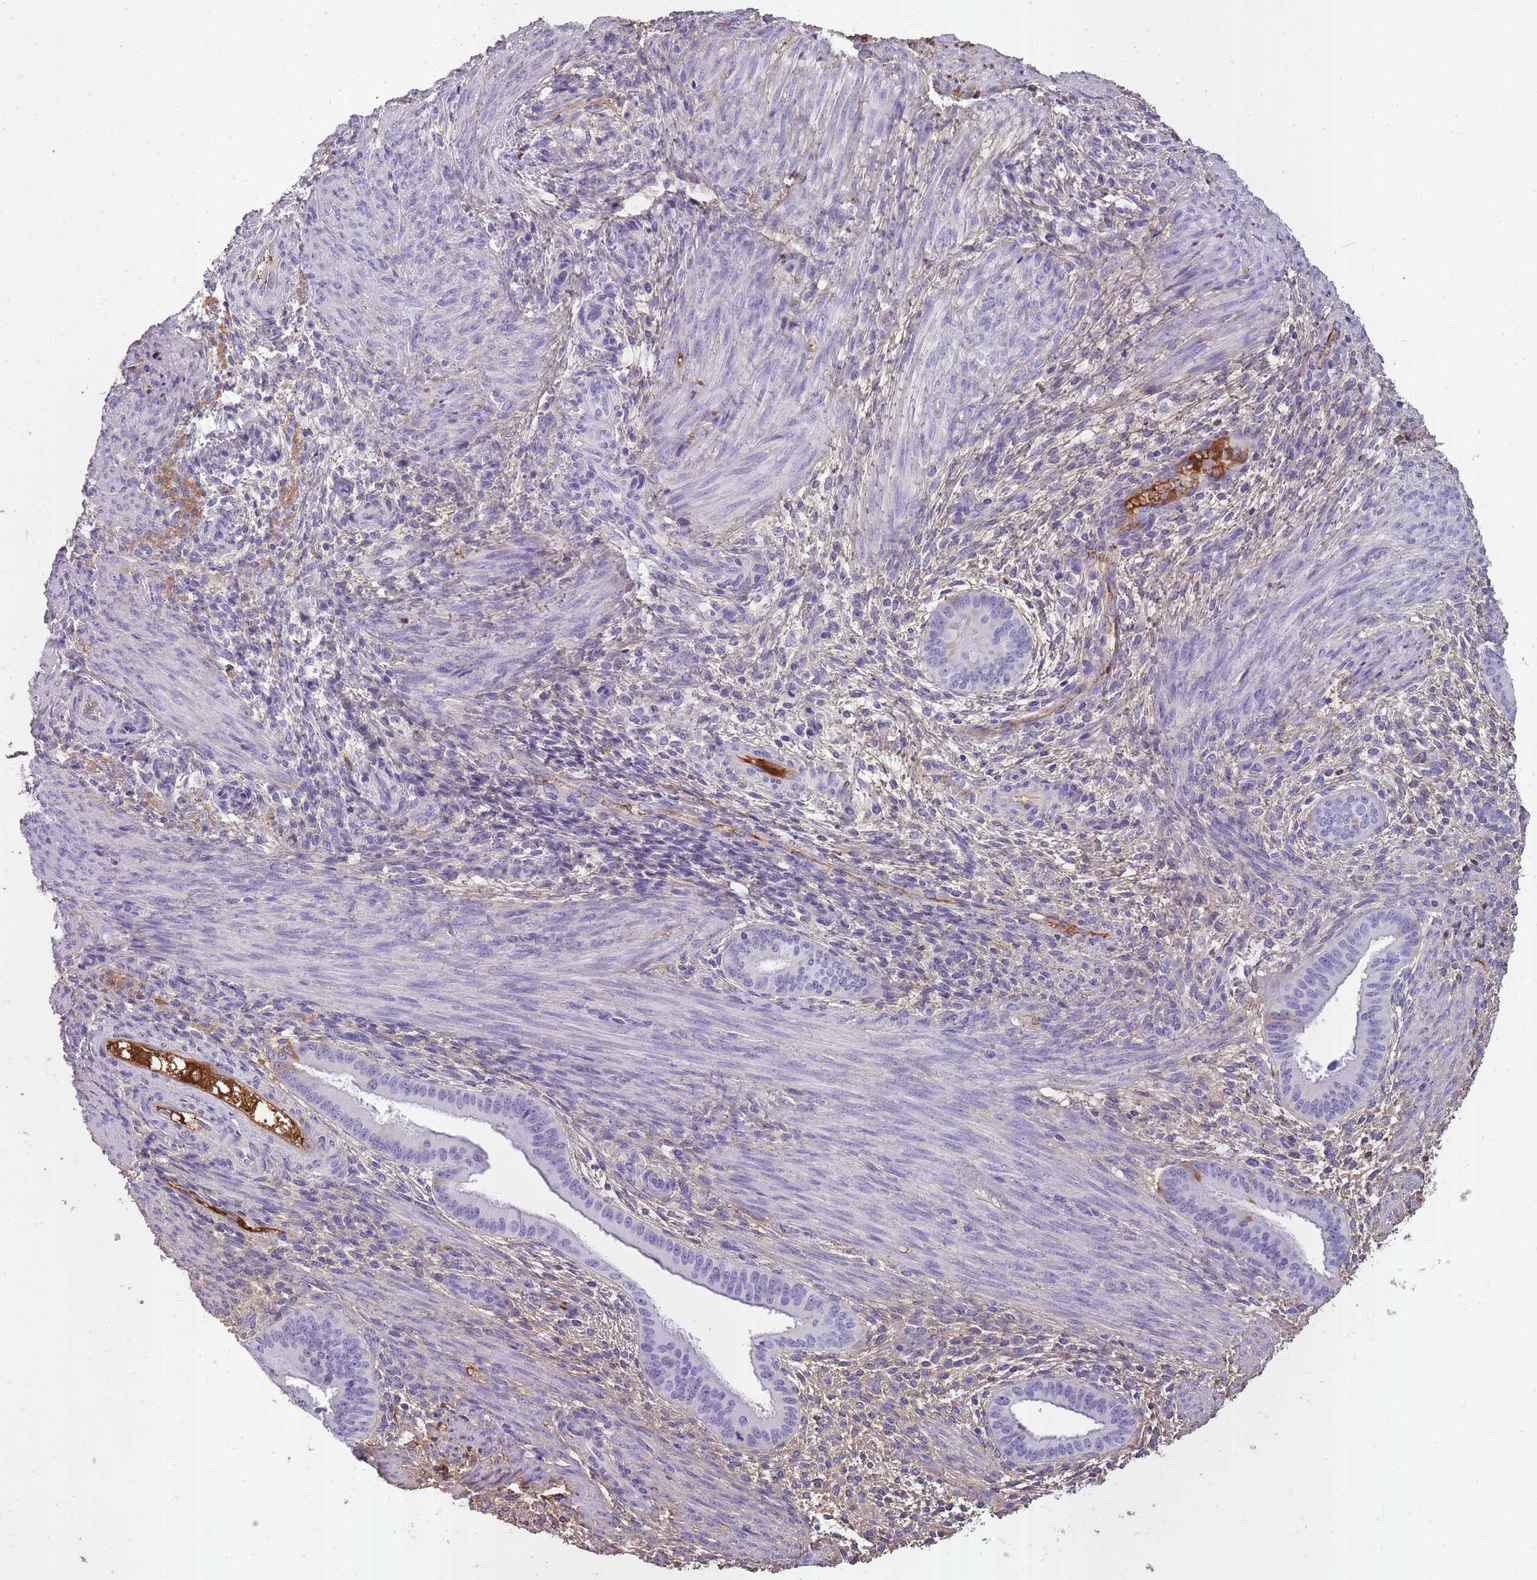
{"staining": {"intensity": "weak", "quantity": "<25%", "location": "cytoplasmic/membranous"}, "tissue": "endometrium", "cell_type": "Cells in endometrial stroma", "image_type": "normal", "snomed": [{"axis": "morphology", "description": "Normal tissue, NOS"}, {"axis": "topography", "description": "Endometrium"}], "caption": "A histopathology image of endometrium stained for a protein reveals no brown staining in cells in endometrial stroma. Nuclei are stained in blue.", "gene": "IGKV1", "patient": {"sex": "female", "age": 36}}